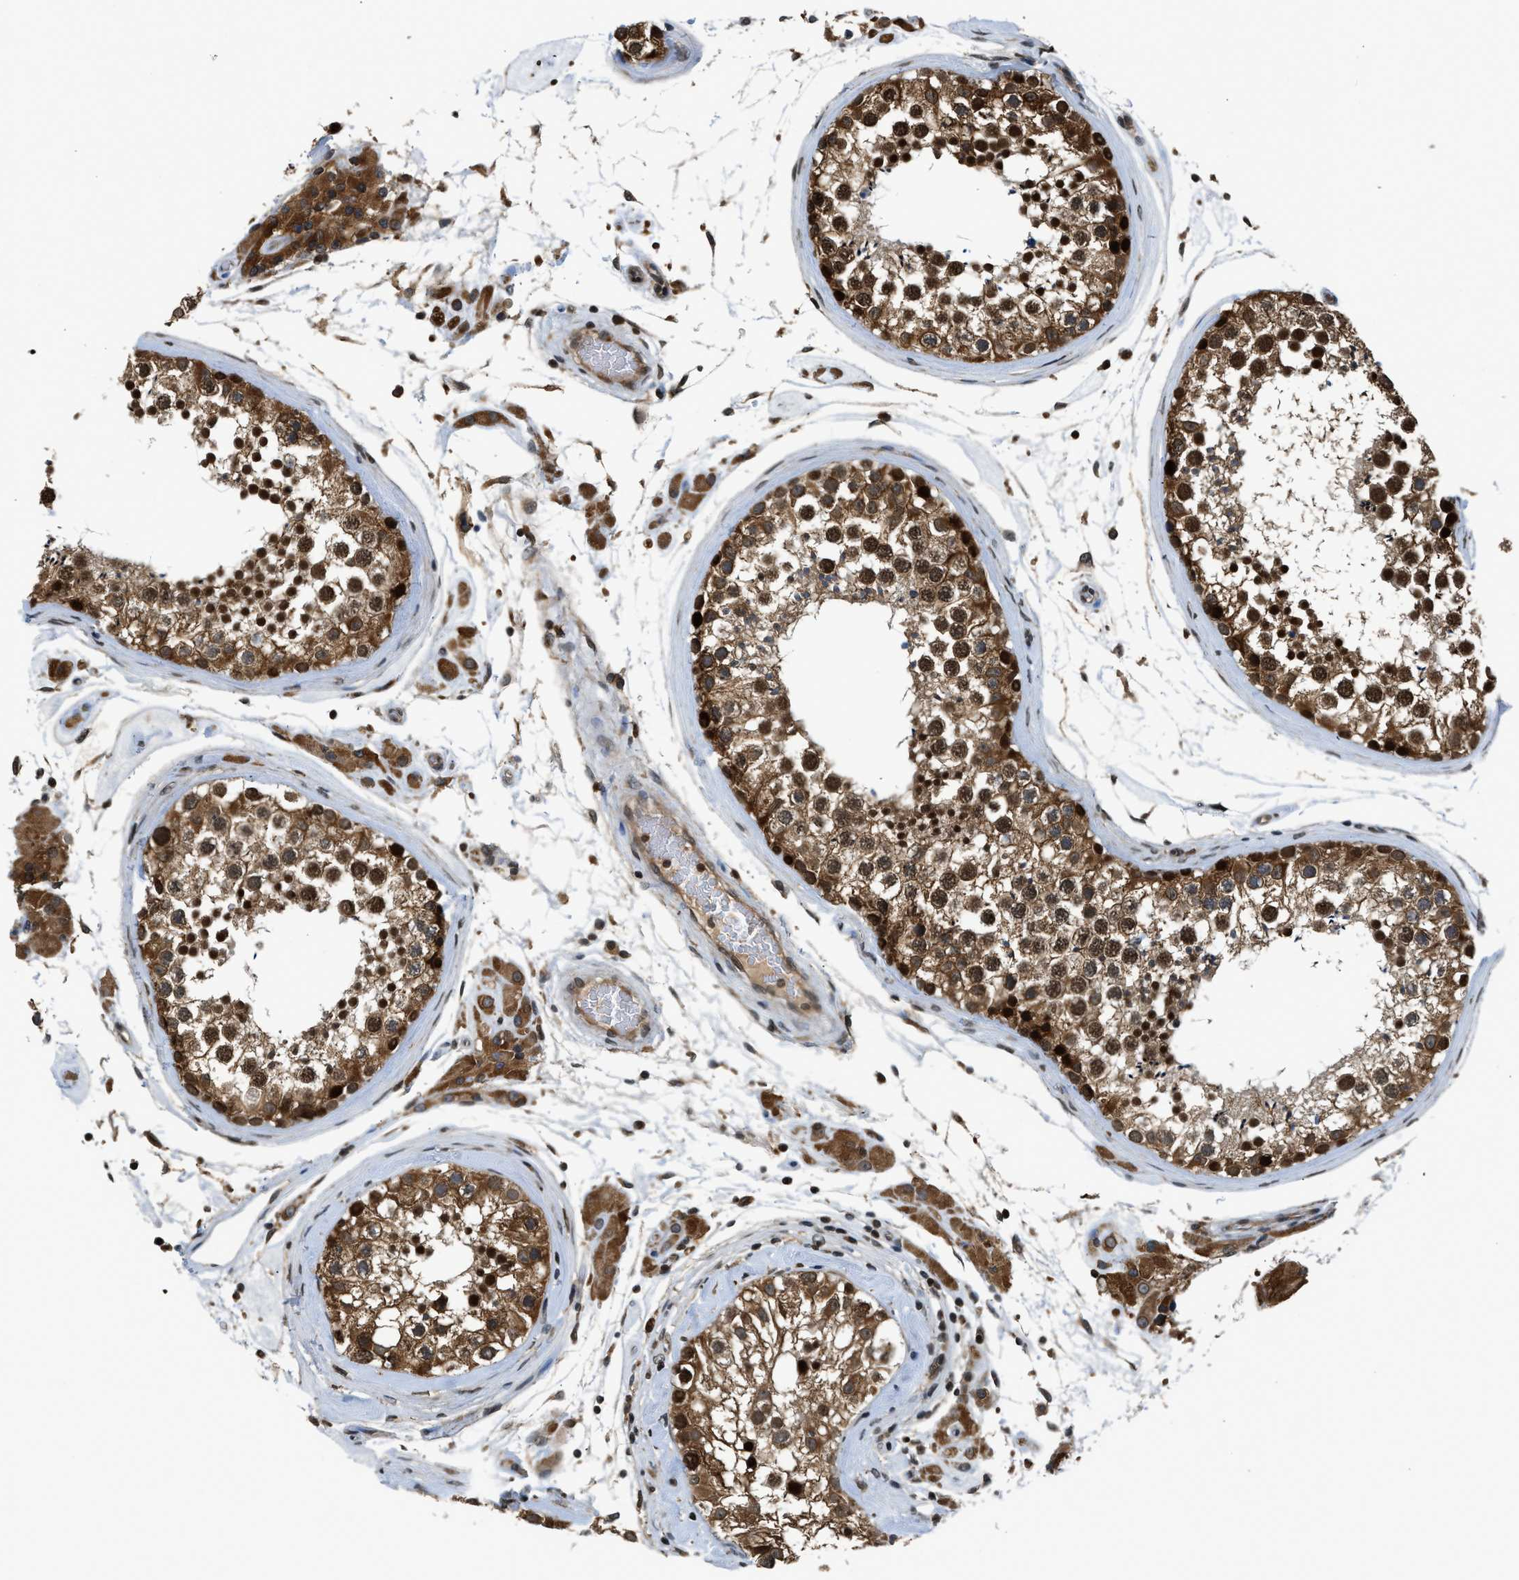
{"staining": {"intensity": "strong", "quantity": ">75%", "location": "cytoplasmic/membranous,nuclear"}, "tissue": "testis", "cell_type": "Cells in seminiferous ducts", "image_type": "normal", "snomed": [{"axis": "morphology", "description": "Normal tissue, NOS"}, {"axis": "topography", "description": "Testis"}], "caption": "Testis stained with DAB (3,3'-diaminobenzidine) immunohistochemistry (IHC) displays high levels of strong cytoplasmic/membranous,nuclear staining in approximately >75% of cells in seminiferous ducts. Using DAB (brown) and hematoxylin (blue) stains, captured at high magnification using brightfield microscopy.", "gene": "RETREG3", "patient": {"sex": "male", "age": 46}}